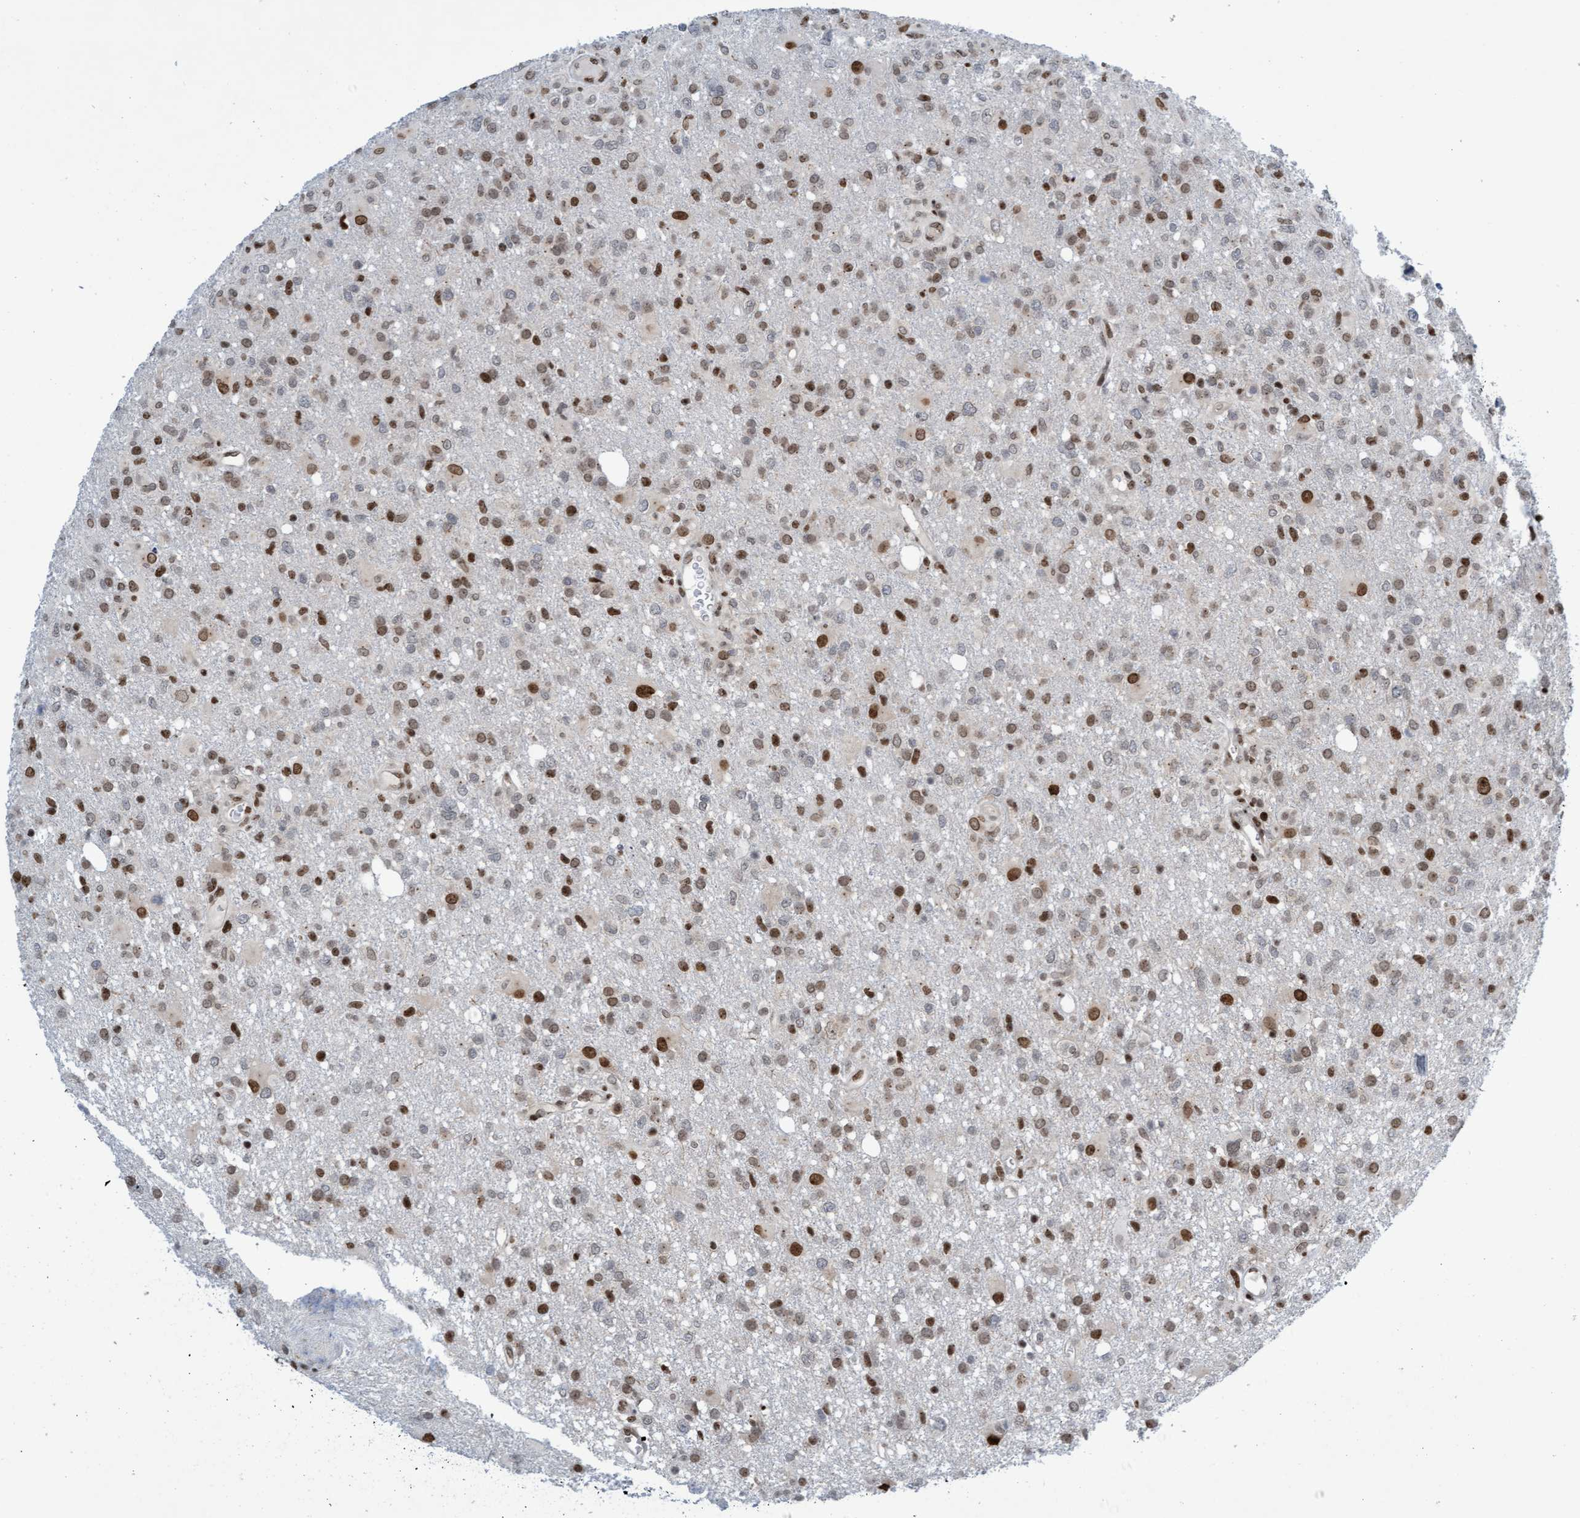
{"staining": {"intensity": "moderate", "quantity": ">75%", "location": "nuclear"}, "tissue": "glioma", "cell_type": "Tumor cells", "image_type": "cancer", "snomed": [{"axis": "morphology", "description": "Glioma, malignant, High grade"}, {"axis": "topography", "description": "Brain"}], "caption": "Immunohistochemistry (IHC) of human glioma exhibits medium levels of moderate nuclear staining in about >75% of tumor cells. (DAB (3,3'-diaminobenzidine) IHC, brown staining for protein, blue staining for nuclei).", "gene": "GLRX2", "patient": {"sex": "female", "age": 57}}